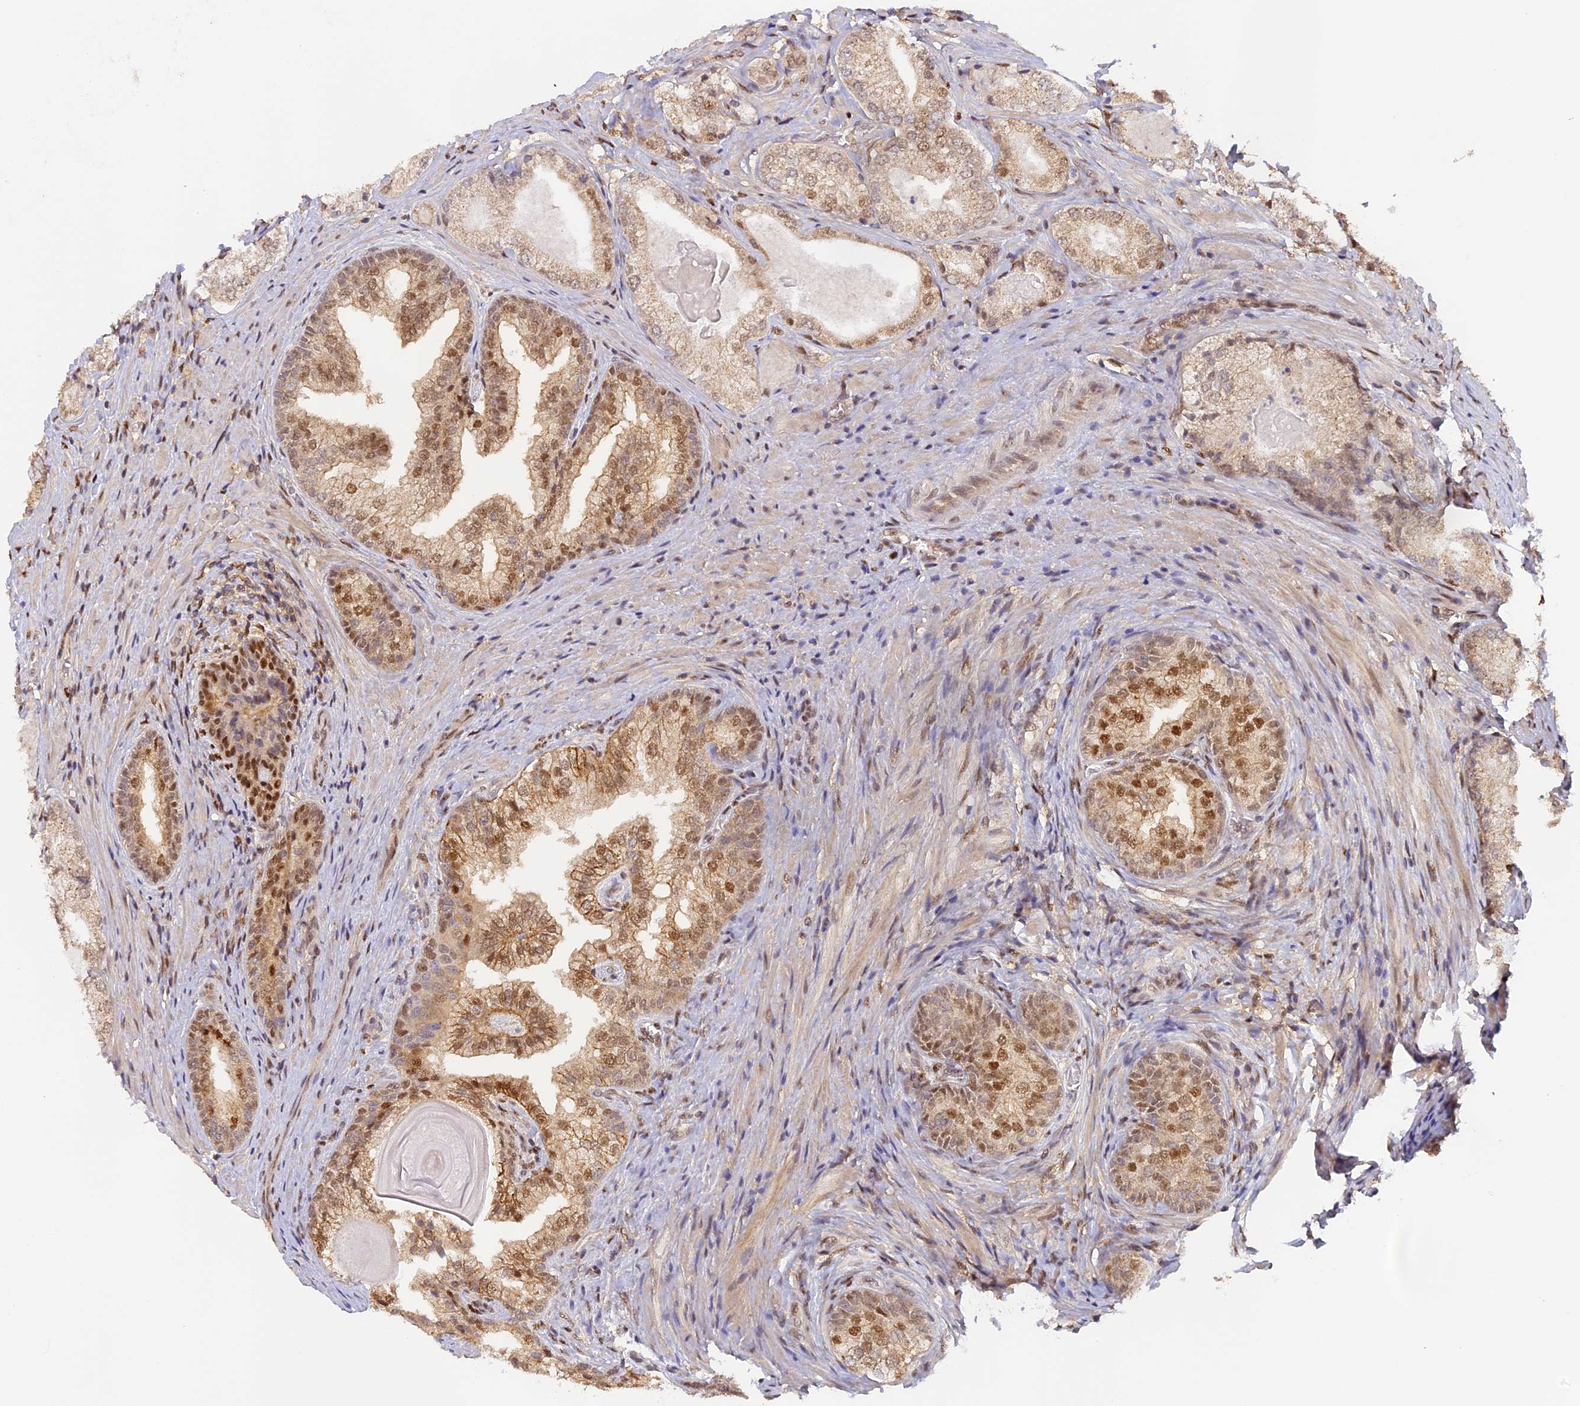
{"staining": {"intensity": "strong", "quantity": "25%-75%", "location": "nuclear"}, "tissue": "prostate cancer", "cell_type": "Tumor cells", "image_type": "cancer", "snomed": [{"axis": "morphology", "description": "Adenocarcinoma, Low grade"}, {"axis": "topography", "description": "Prostate"}], "caption": "Protein staining exhibits strong nuclear positivity in about 25%-75% of tumor cells in low-grade adenocarcinoma (prostate).", "gene": "MYBL2", "patient": {"sex": "male", "age": 68}}